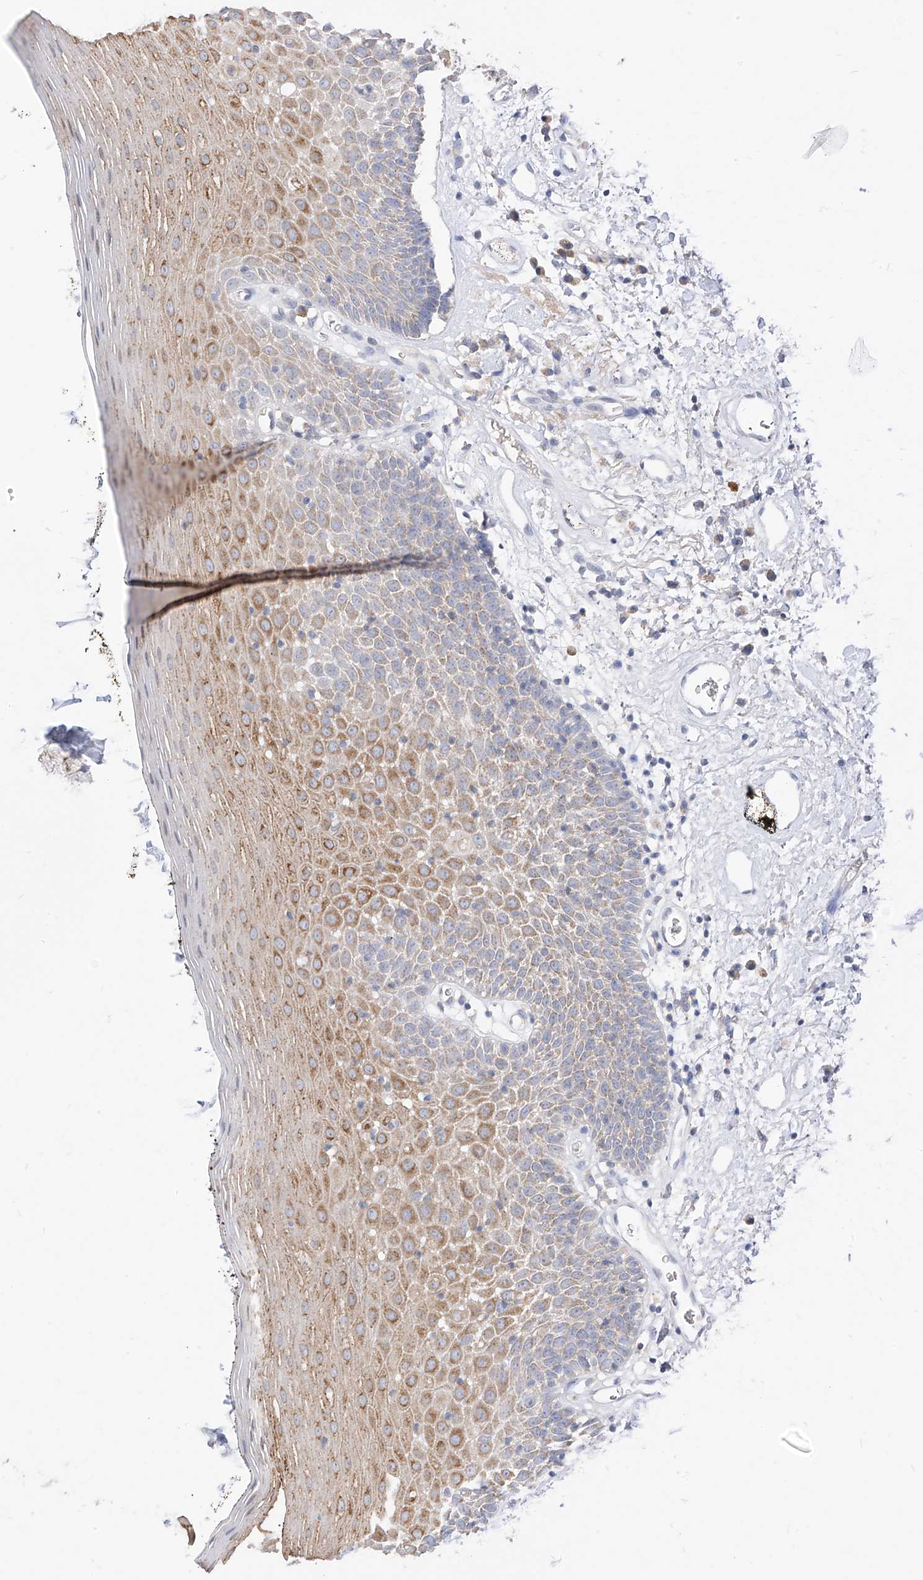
{"staining": {"intensity": "moderate", "quantity": "25%-75%", "location": "cytoplasmic/membranous"}, "tissue": "oral mucosa", "cell_type": "Squamous epithelial cells", "image_type": "normal", "snomed": [{"axis": "morphology", "description": "Normal tissue, NOS"}, {"axis": "topography", "description": "Oral tissue"}], "caption": "Immunohistochemical staining of unremarkable human oral mucosa demonstrates 25%-75% levels of moderate cytoplasmic/membranous protein expression in about 25%-75% of squamous epithelial cells.", "gene": "RASA2", "patient": {"sex": "male", "age": 74}}